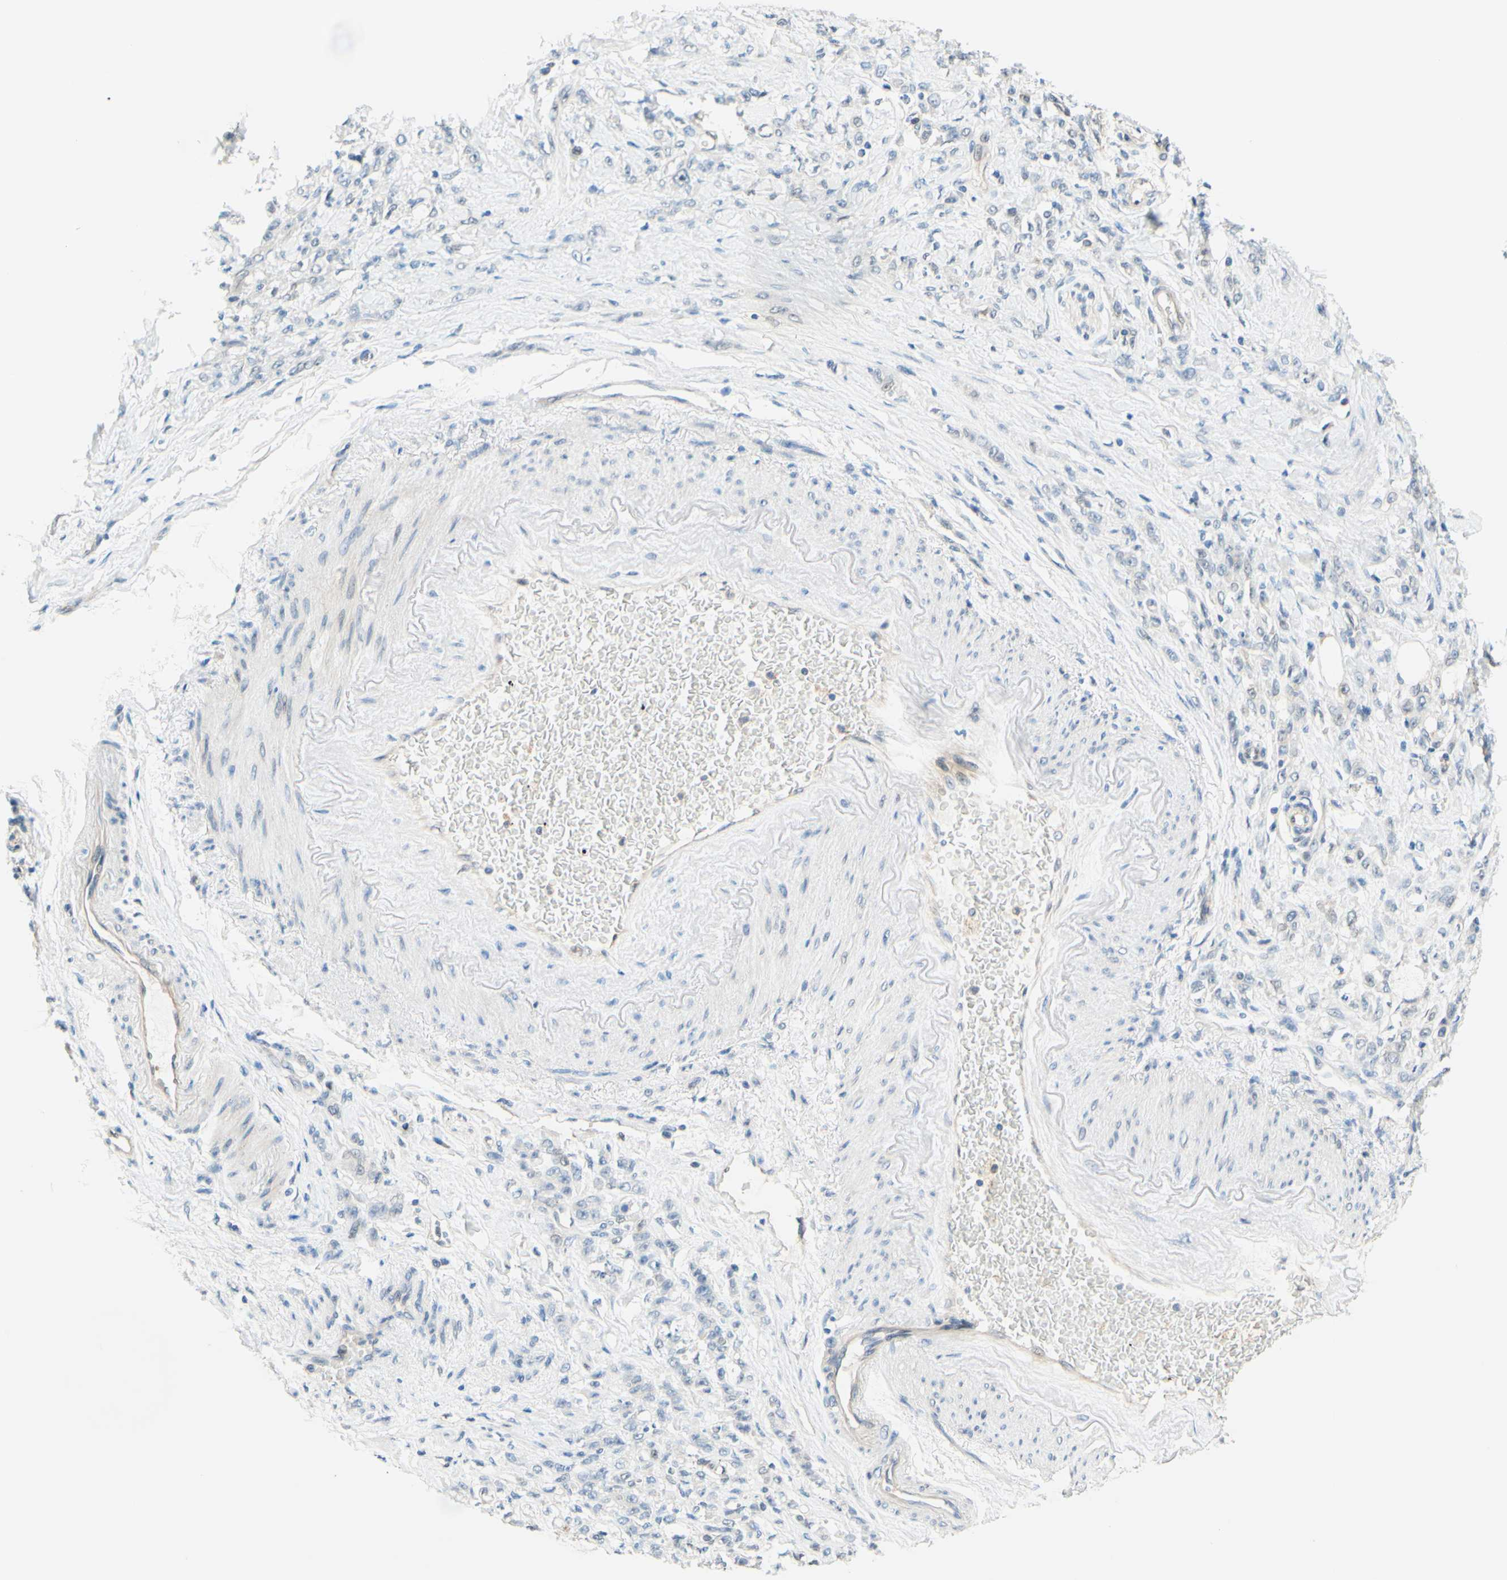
{"staining": {"intensity": "negative", "quantity": "none", "location": "none"}, "tissue": "stomach cancer", "cell_type": "Tumor cells", "image_type": "cancer", "snomed": [{"axis": "morphology", "description": "Adenocarcinoma, NOS"}, {"axis": "topography", "description": "Stomach"}], "caption": "IHC photomicrograph of neoplastic tissue: adenocarcinoma (stomach) stained with DAB (3,3'-diaminobenzidine) displays no significant protein staining in tumor cells.", "gene": "C2CD2L", "patient": {"sex": "male", "age": 82}}